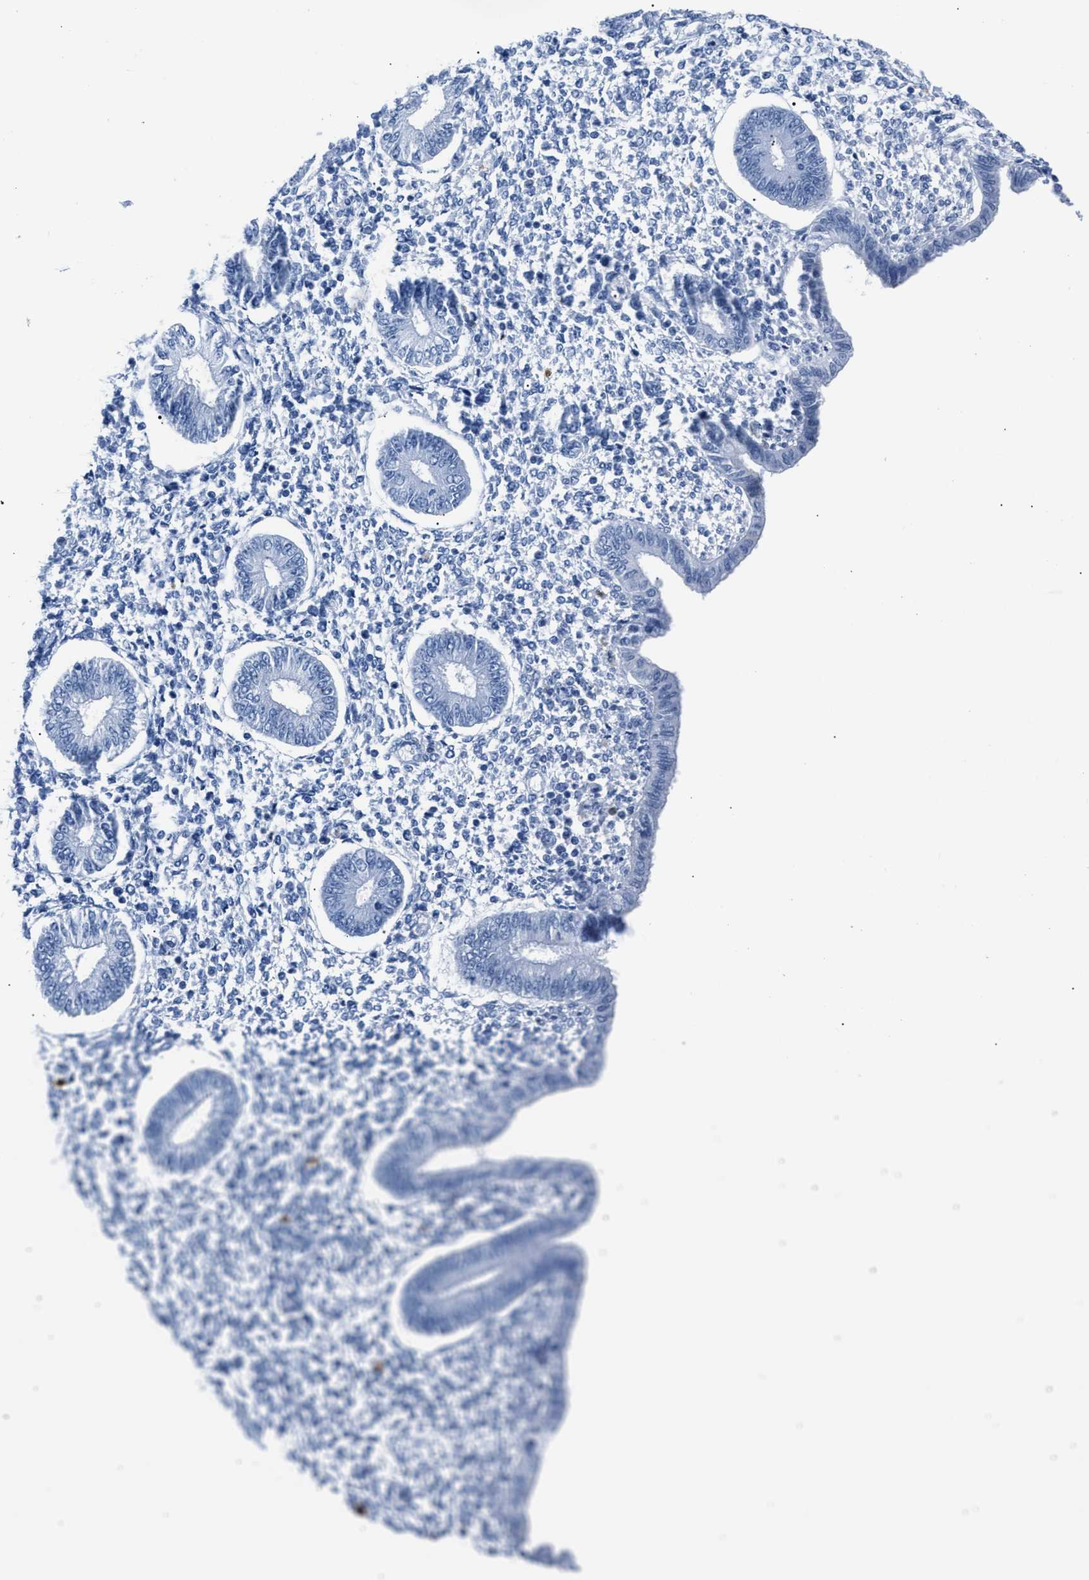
{"staining": {"intensity": "negative", "quantity": "none", "location": "none"}, "tissue": "endometrium", "cell_type": "Cells in endometrial stroma", "image_type": "normal", "snomed": [{"axis": "morphology", "description": "Normal tissue, NOS"}, {"axis": "topography", "description": "Endometrium"}], "caption": "Immunohistochemical staining of normal human endometrium exhibits no significant expression in cells in endometrial stroma. (DAB (3,3'-diaminobenzidine) immunohistochemistry (IHC) with hematoxylin counter stain).", "gene": "S100P", "patient": {"sex": "female", "age": 50}}